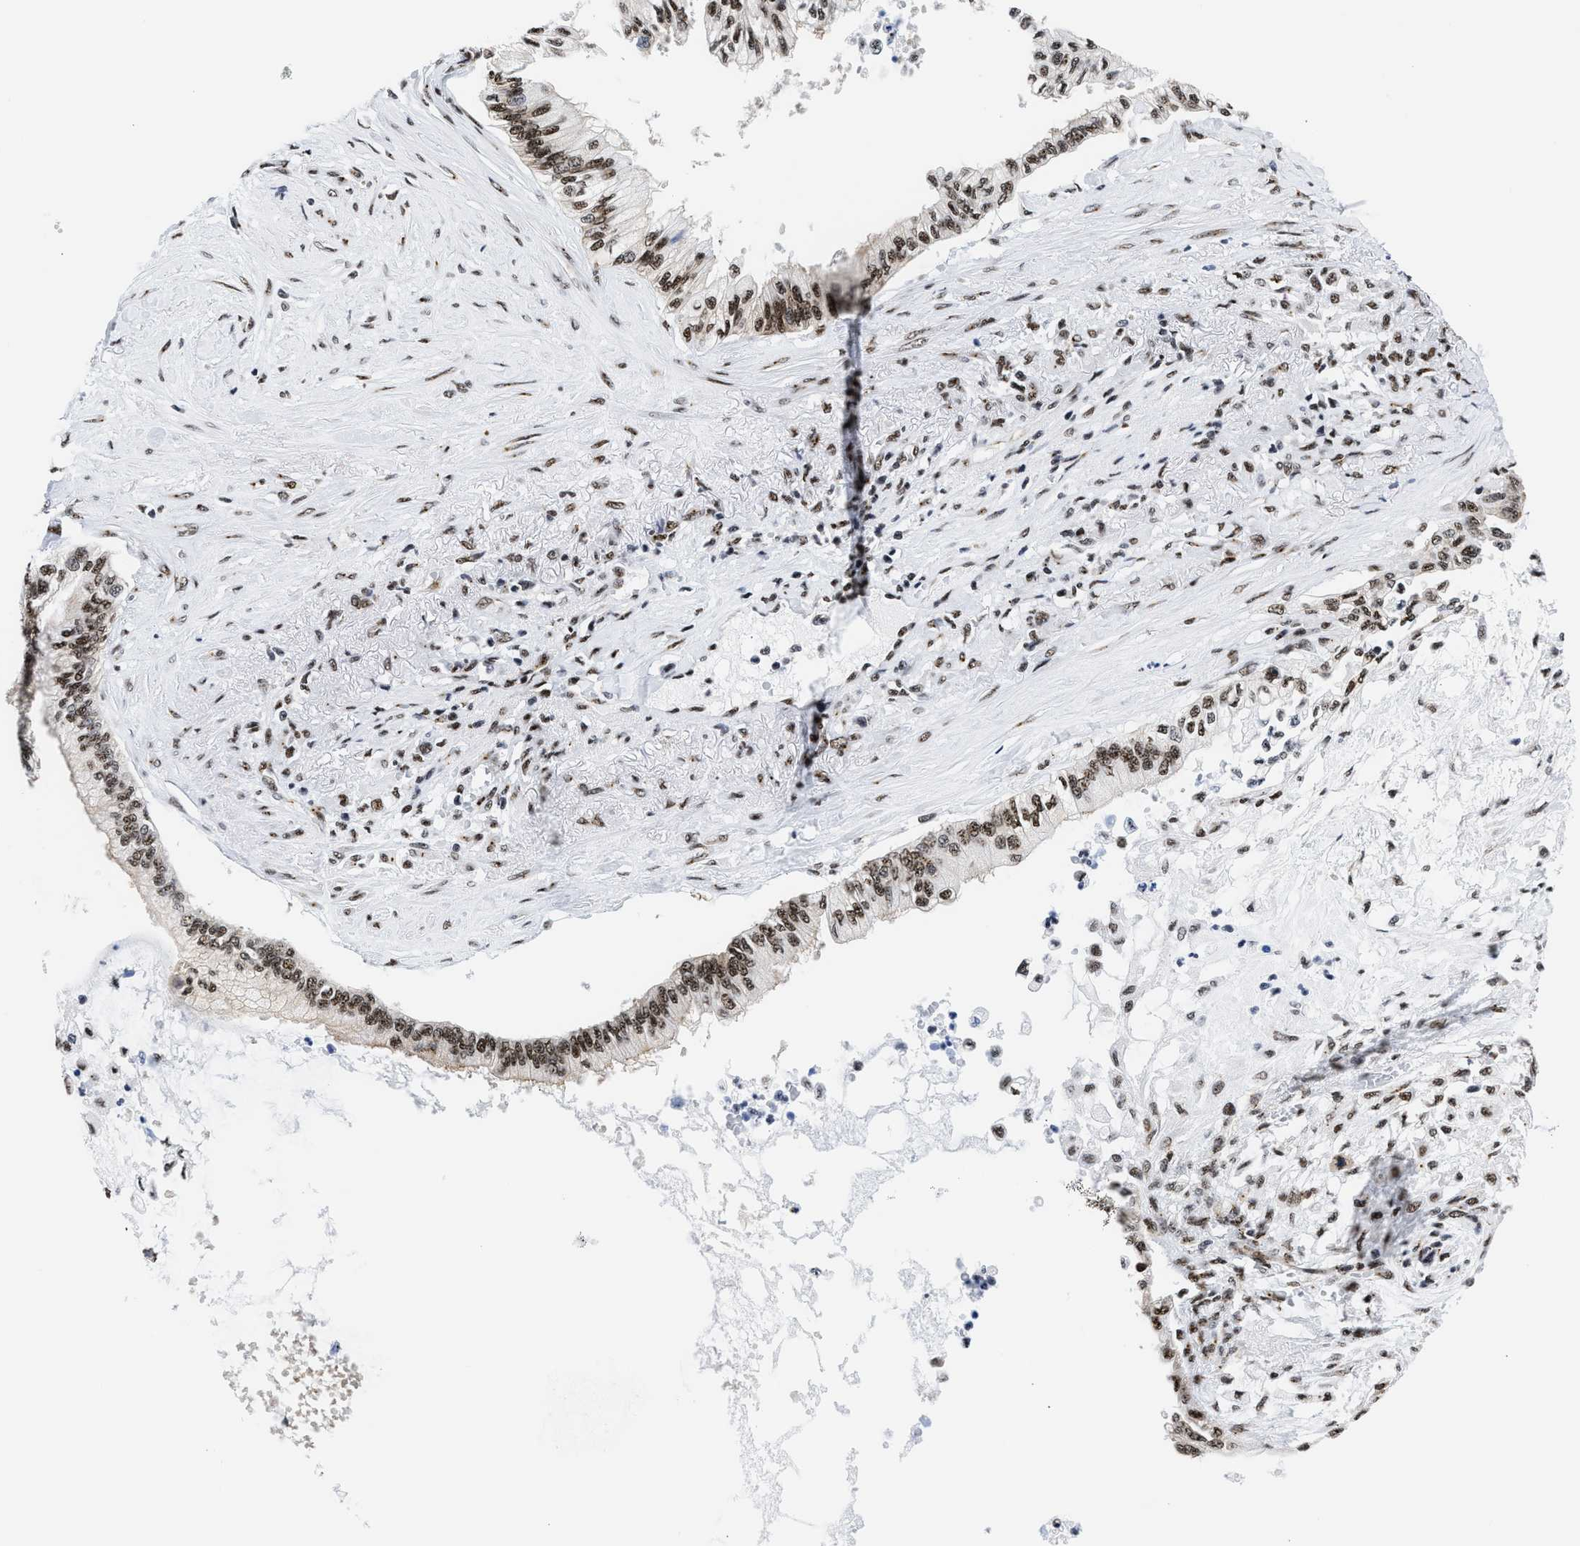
{"staining": {"intensity": "moderate", "quantity": ">75%", "location": "nuclear"}, "tissue": "pancreatic cancer", "cell_type": "Tumor cells", "image_type": "cancer", "snomed": [{"axis": "morphology", "description": "Normal tissue, NOS"}, {"axis": "morphology", "description": "Adenocarcinoma, NOS"}, {"axis": "topography", "description": "Pancreas"}, {"axis": "topography", "description": "Duodenum"}], "caption": "Immunohistochemical staining of adenocarcinoma (pancreatic) shows medium levels of moderate nuclear staining in about >75% of tumor cells.", "gene": "RBM8A", "patient": {"sex": "female", "age": 60}}